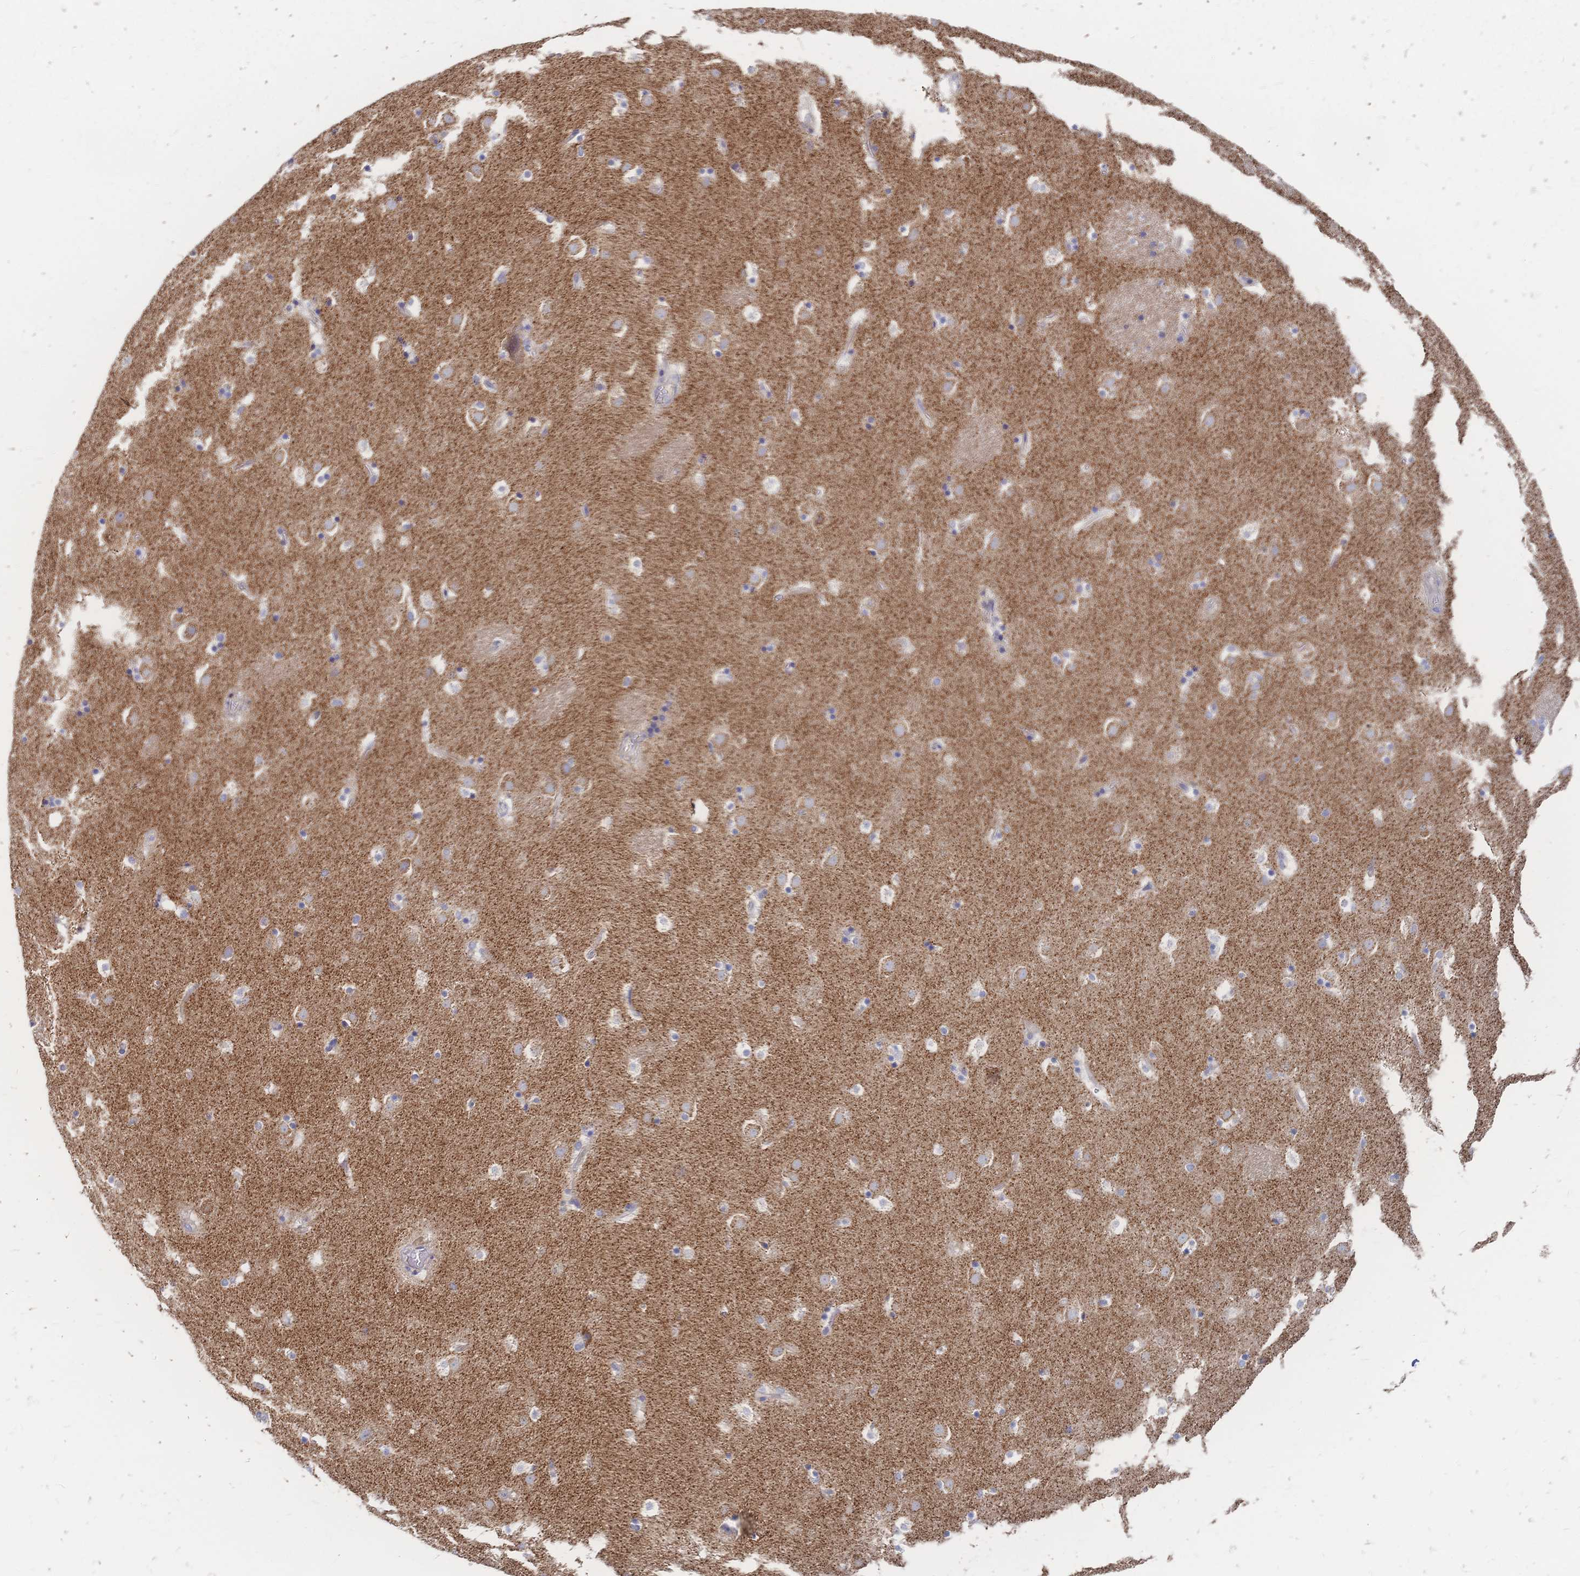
{"staining": {"intensity": "moderate", "quantity": "<25%", "location": "cytoplasmic/membranous"}, "tissue": "caudate", "cell_type": "Glial cells", "image_type": "normal", "snomed": [{"axis": "morphology", "description": "Normal tissue, NOS"}, {"axis": "topography", "description": "Lateral ventricle wall"}], "caption": "Unremarkable caudate was stained to show a protein in brown. There is low levels of moderate cytoplasmic/membranous positivity in approximately <25% of glial cells.", "gene": "SORBS1", "patient": {"sex": "male", "age": 37}}